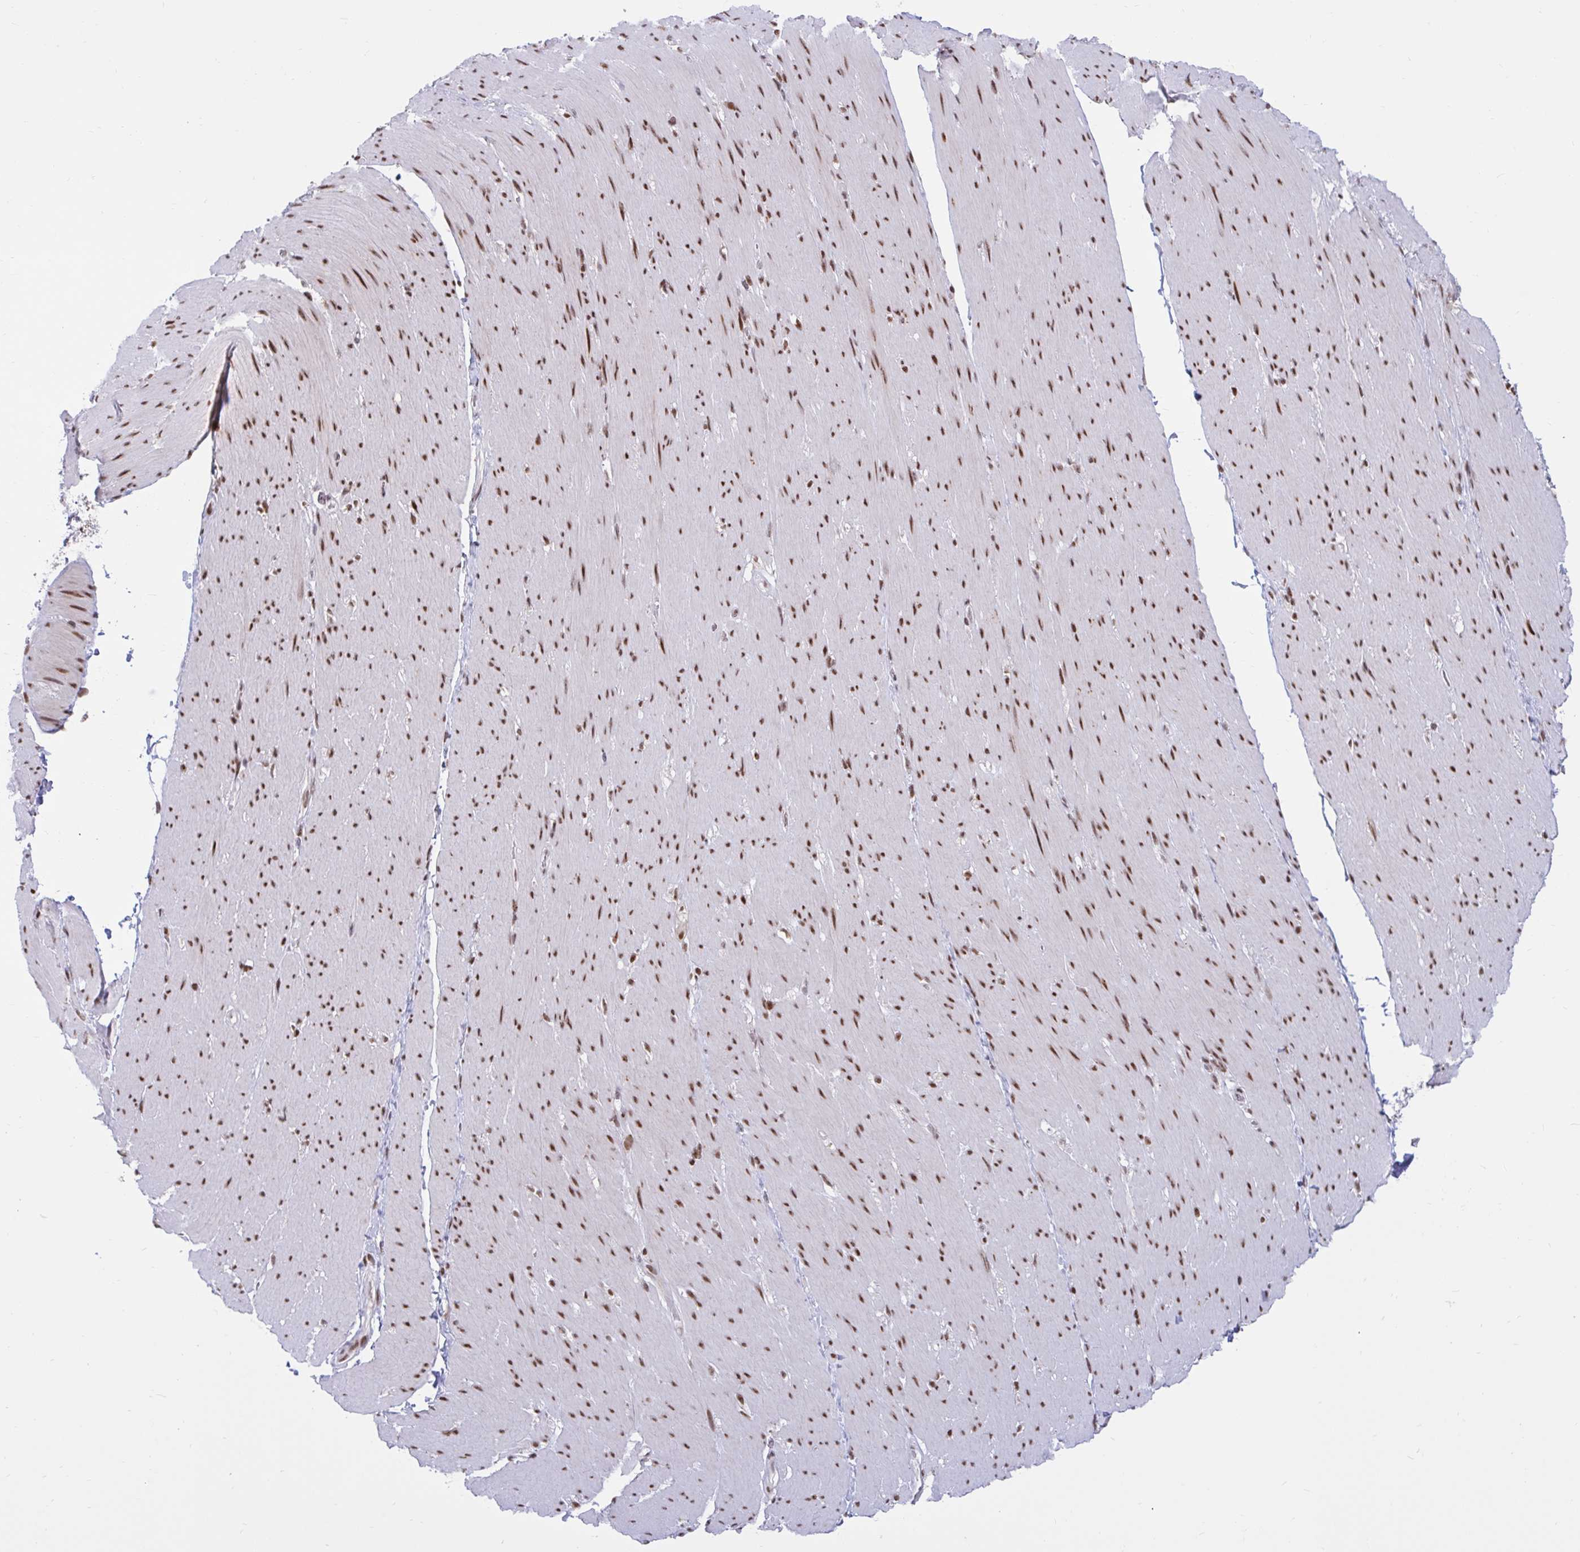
{"staining": {"intensity": "moderate", "quantity": "25%-75%", "location": "nuclear"}, "tissue": "smooth muscle", "cell_type": "Smooth muscle cells", "image_type": "normal", "snomed": [{"axis": "morphology", "description": "Normal tissue, NOS"}, {"axis": "topography", "description": "Smooth muscle"}, {"axis": "topography", "description": "Rectum"}], "caption": "A high-resolution image shows immunohistochemistry staining of unremarkable smooth muscle, which shows moderate nuclear staining in about 25%-75% of smooth muscle cells.", "gene": "PHF10", "patient": {"sex": "male", "age": 53}}